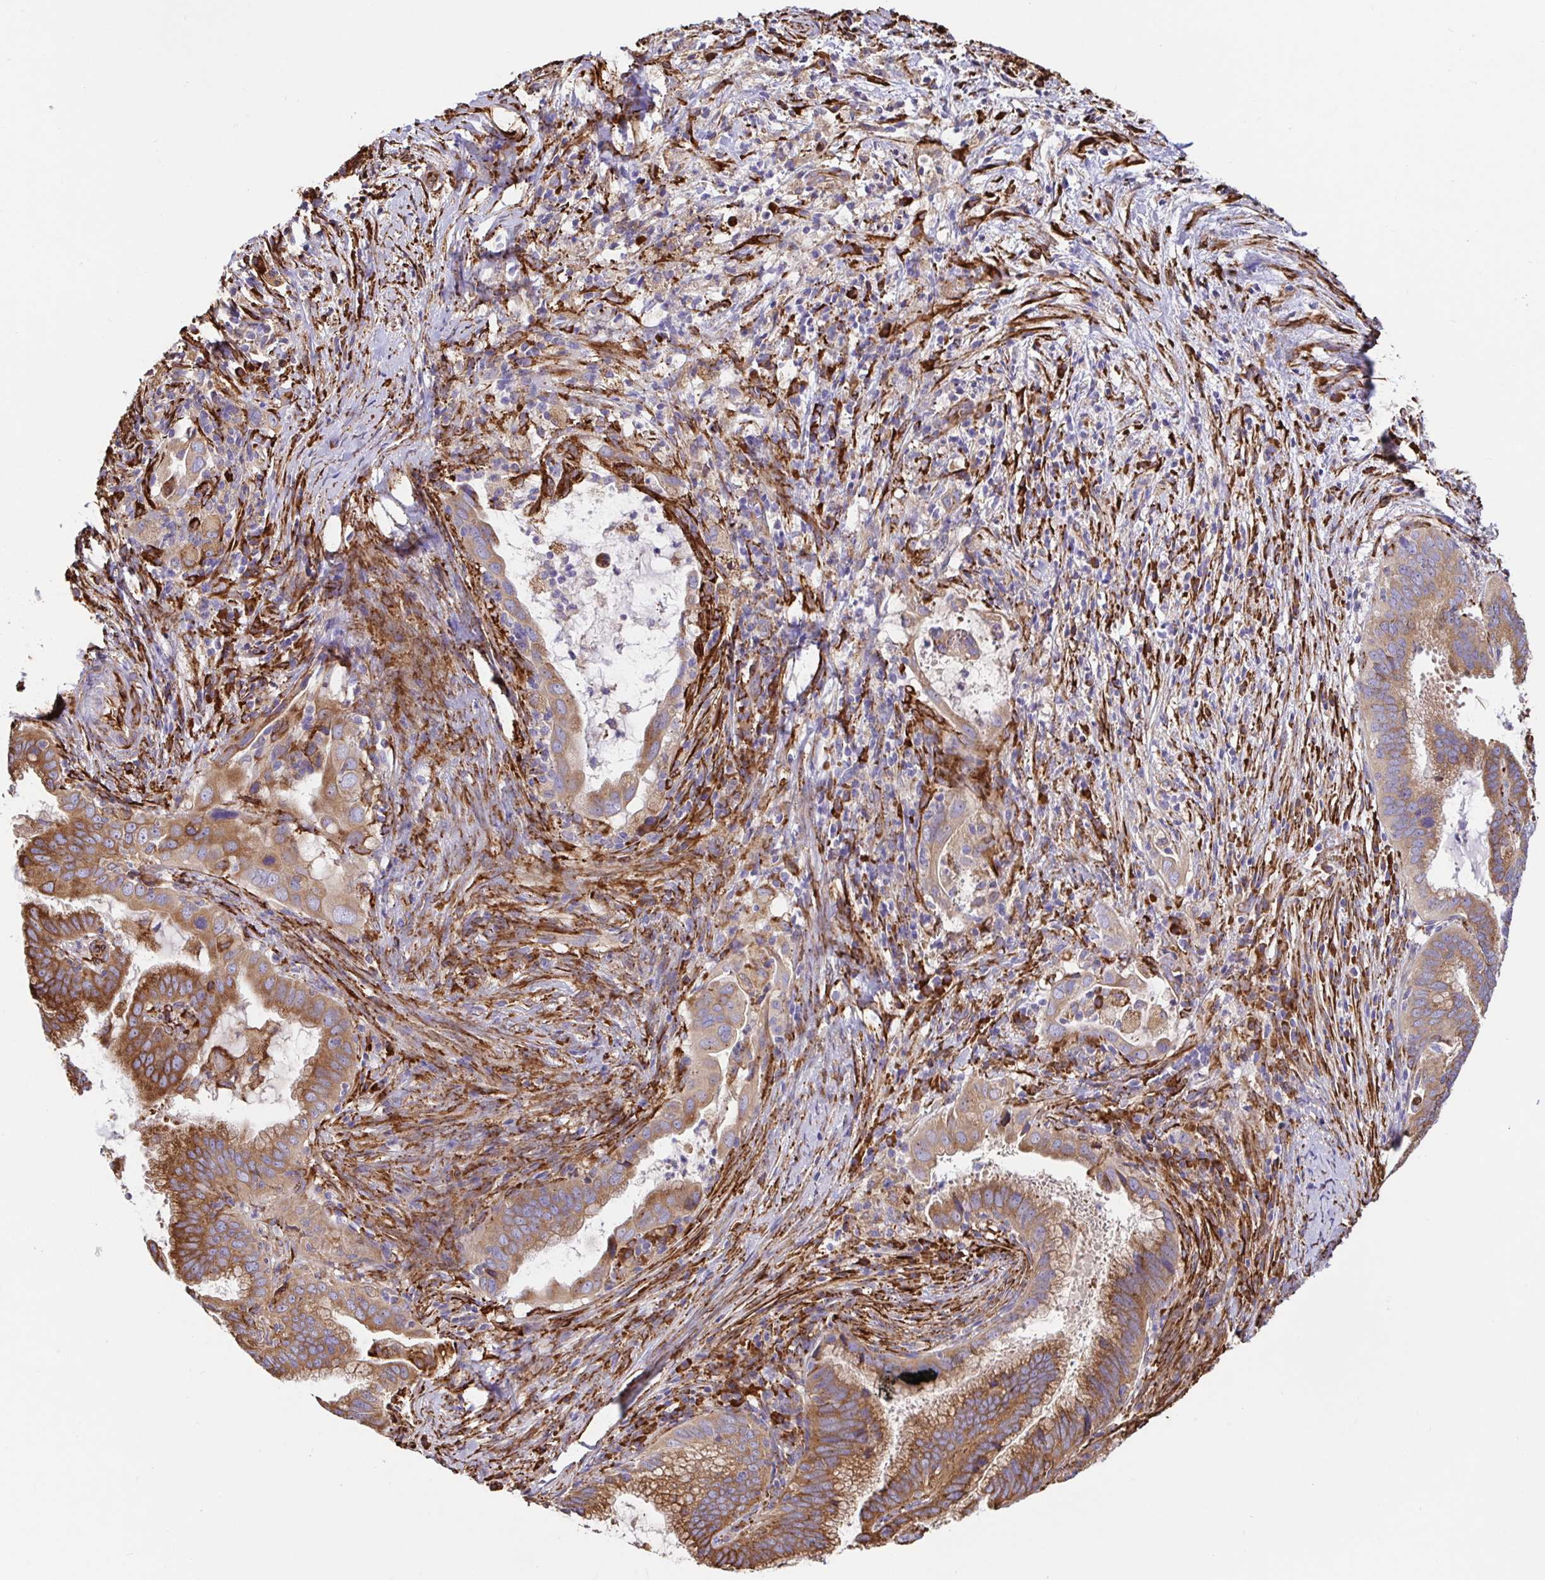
{"staining": {"intensity": "strong", "quantity": ">75%", "location": "cytoplasmic/membranous"}, "tissue": "cervical cancer", "cell_type": "Tumor cells", "image_type": "cancer", "snomed": [{"axis": "morphology", "description": "Adenocarcinoma, NOS"}, {"axis": "topography", "description": "Cervix"}], "caption": "Tumor cells display strong cytoplasmic/membranous staining in approximately >75% of cells in cervical cancer.", "gene": "MAOA", "patient": {"sex": "female", "age": 56}}